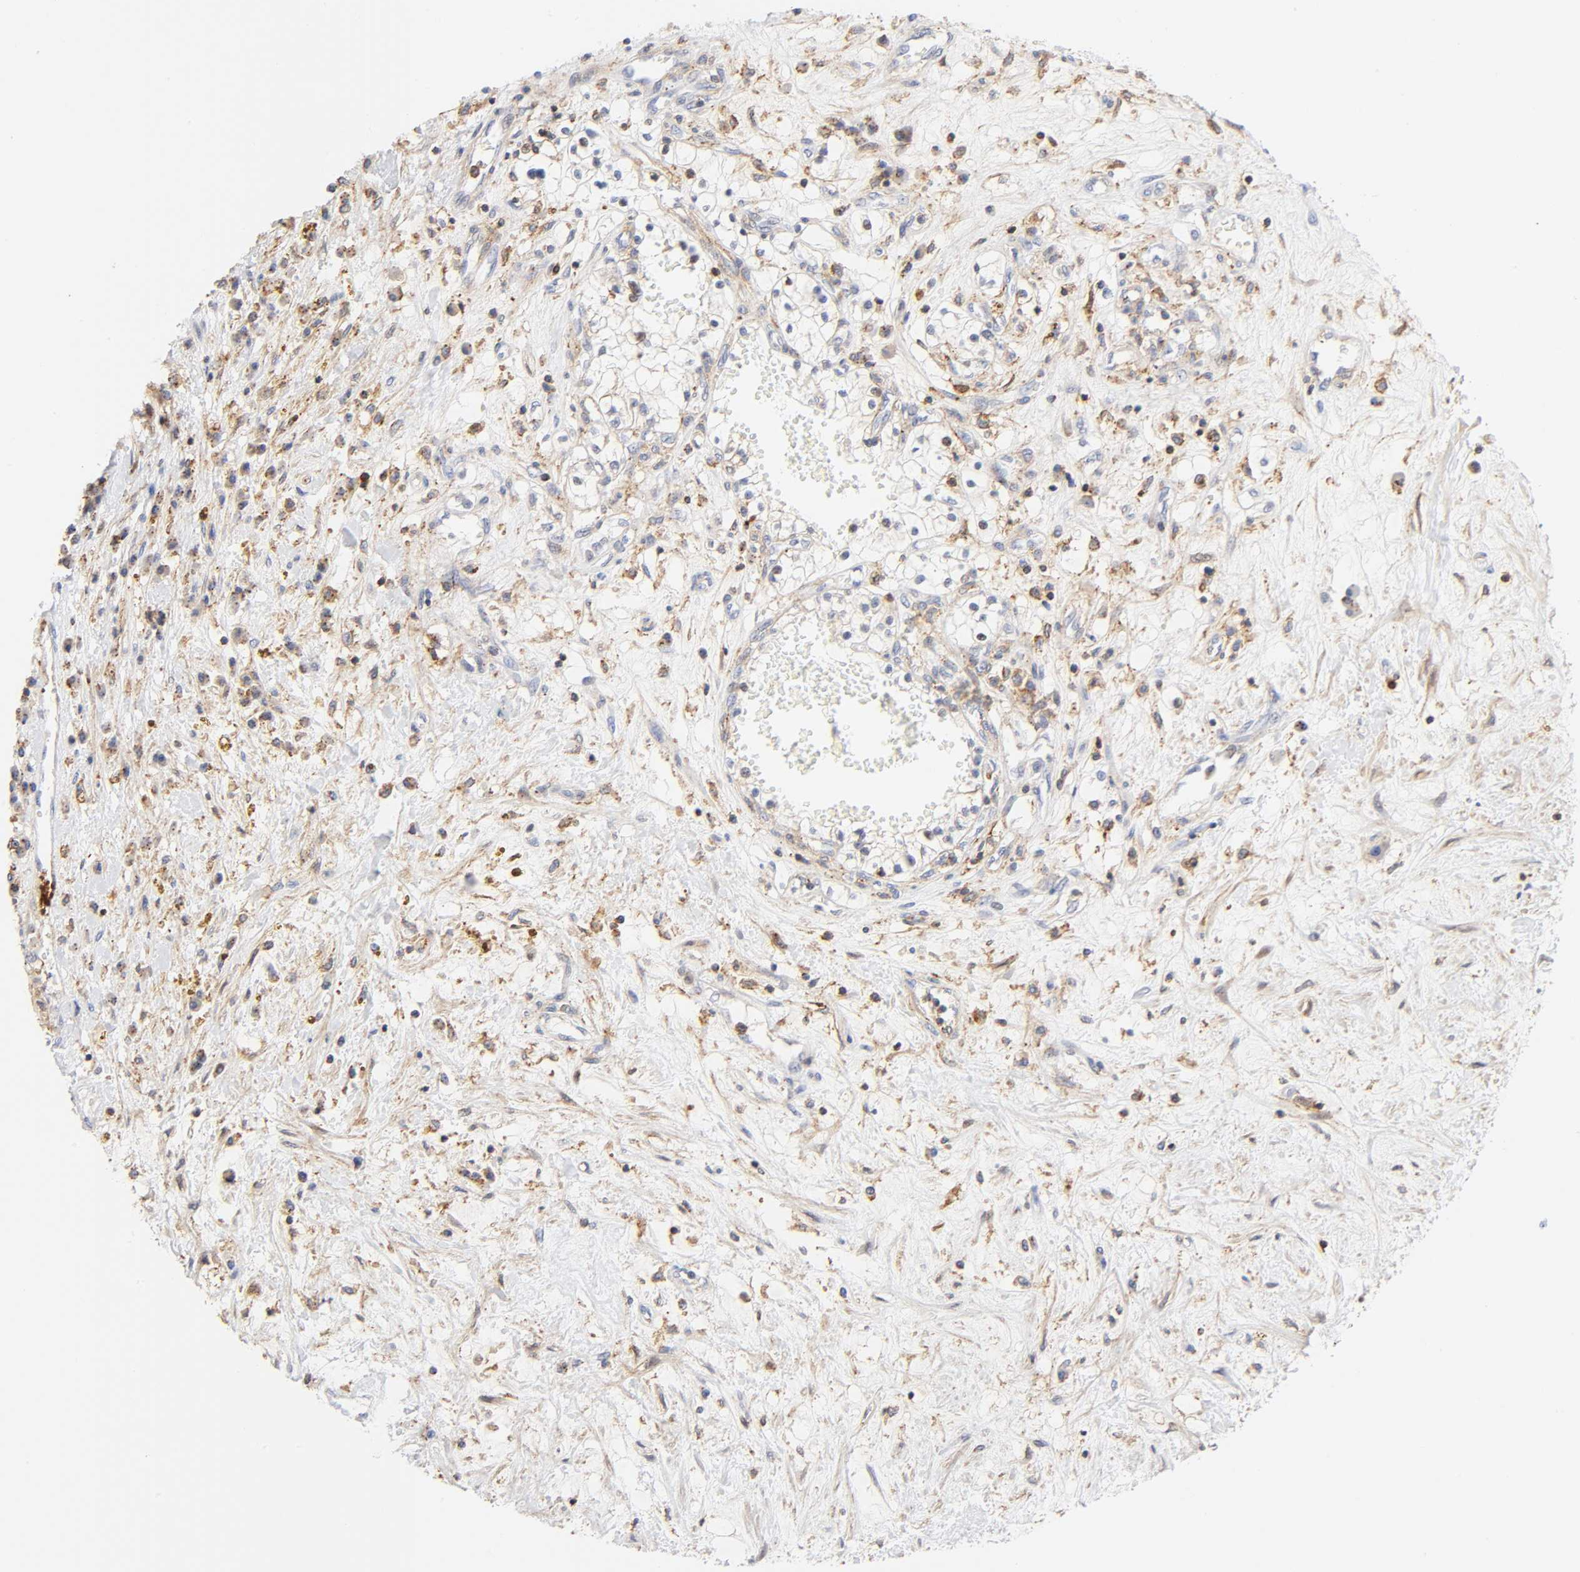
{"staining": {"intensity": "weak", "quantity": "<25%", "location": "cytoplasmic/membranous"}, "tissue": "renal cancer", "cell_type": "Tumor cells", "image_type": "cancer", "snomed": [{"axis": "morphology", "description": "Adenocarcinoma, NOS"}, {"axis": "topography", "description": "Kidney"}], "caption": "Human renal cancer (adenocarcinoma) stained for a protein using immunohistochemistry reveals no expression in tumor cells.", "gene": "ANXA7", "patient": {"sex": "male", "age": 68}}